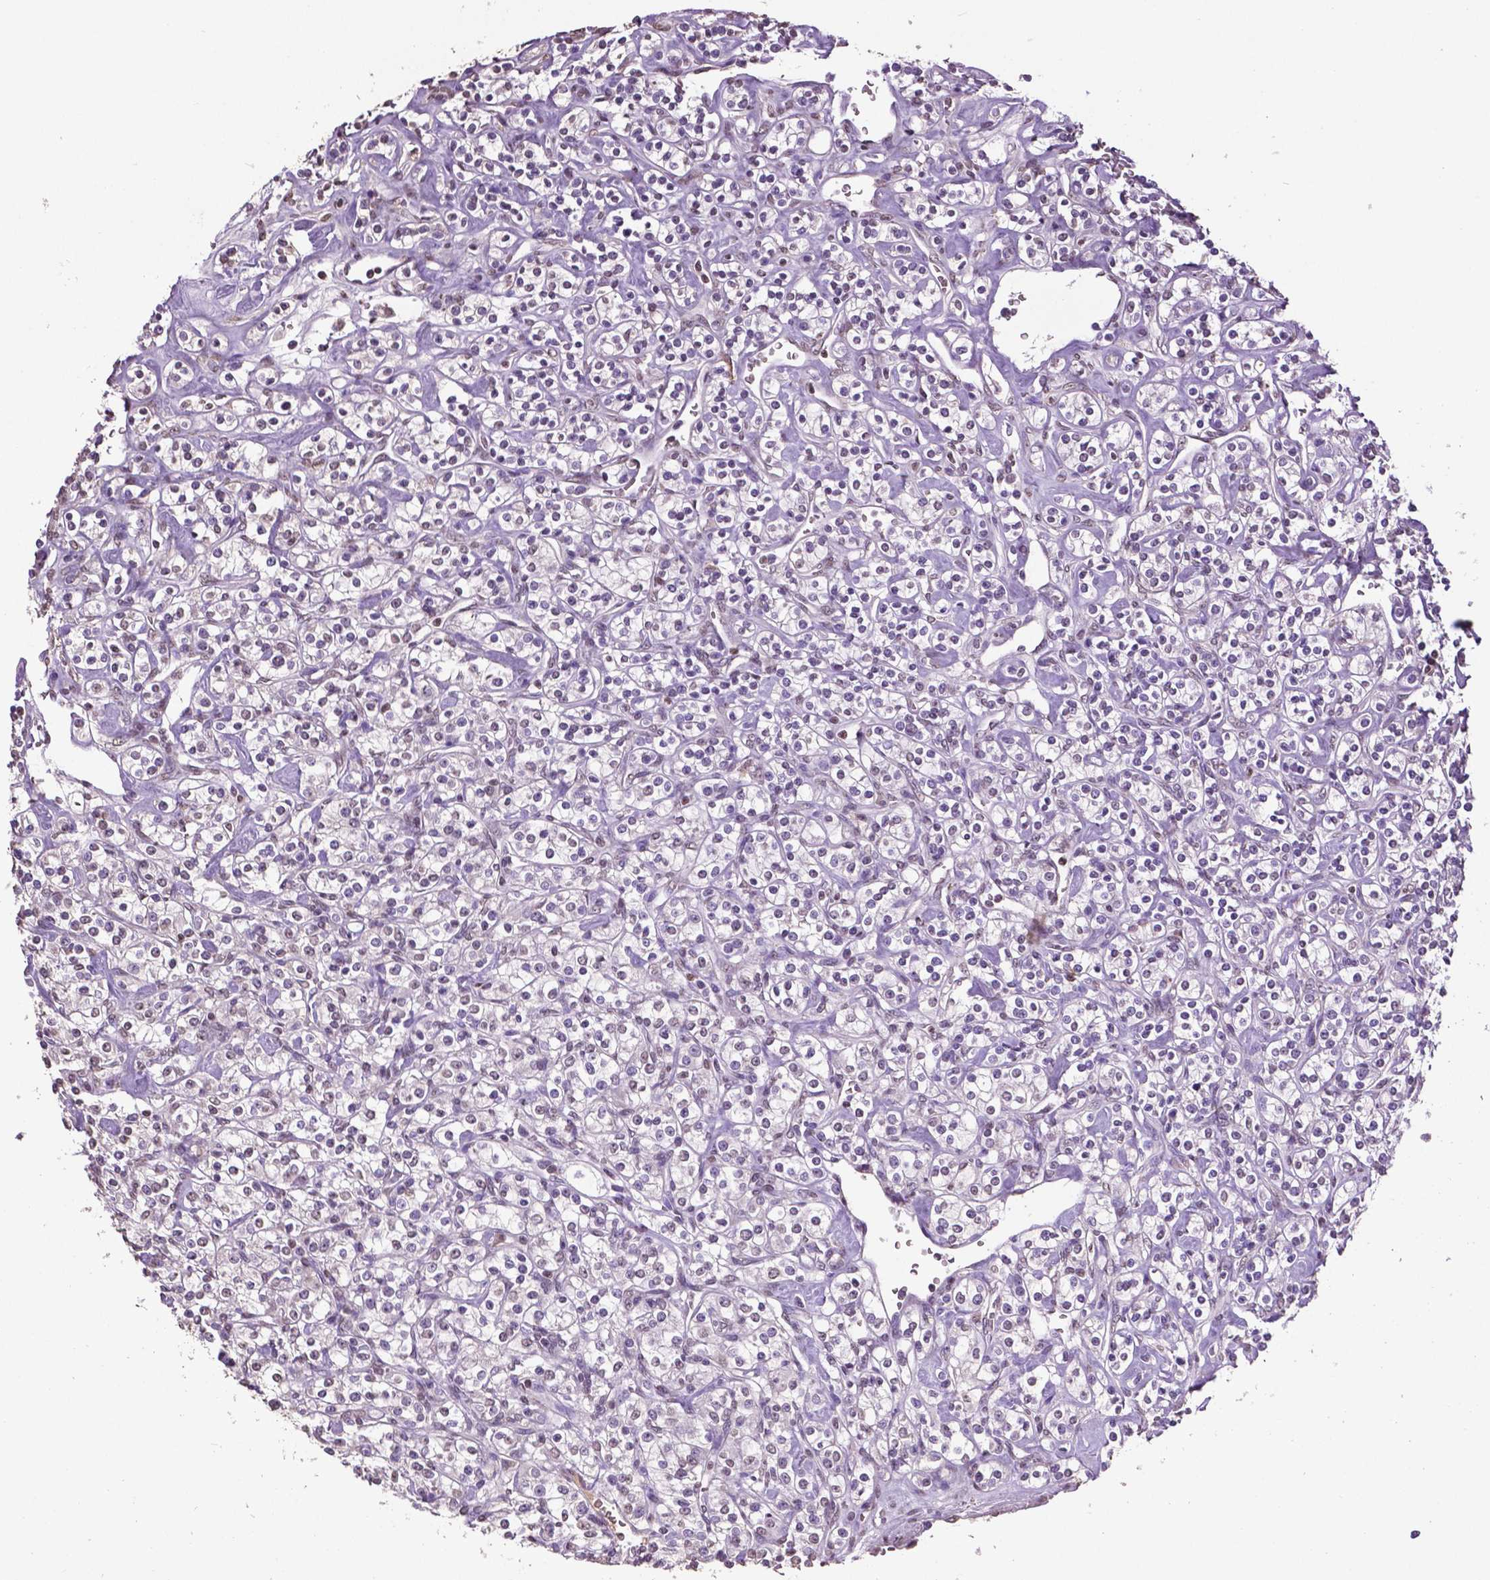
{"staining": {"intensity": "negative", "quantity": "none", "location": "none"}, "tissue": "renal cancer", "cell_type": "Tumor cells", "image_type": "cancer", "snomed": [{"axis": "morphology", "description": "Adenocarcinoma, NOS"}, {"axis": "topography", "description": "Kidney"}], "caption": "Tumor cells are negative for protein expression in human adenocarcinoma (renal).", "gene": "RUNX3", "patient": {"sex": "male", "age": 77}}